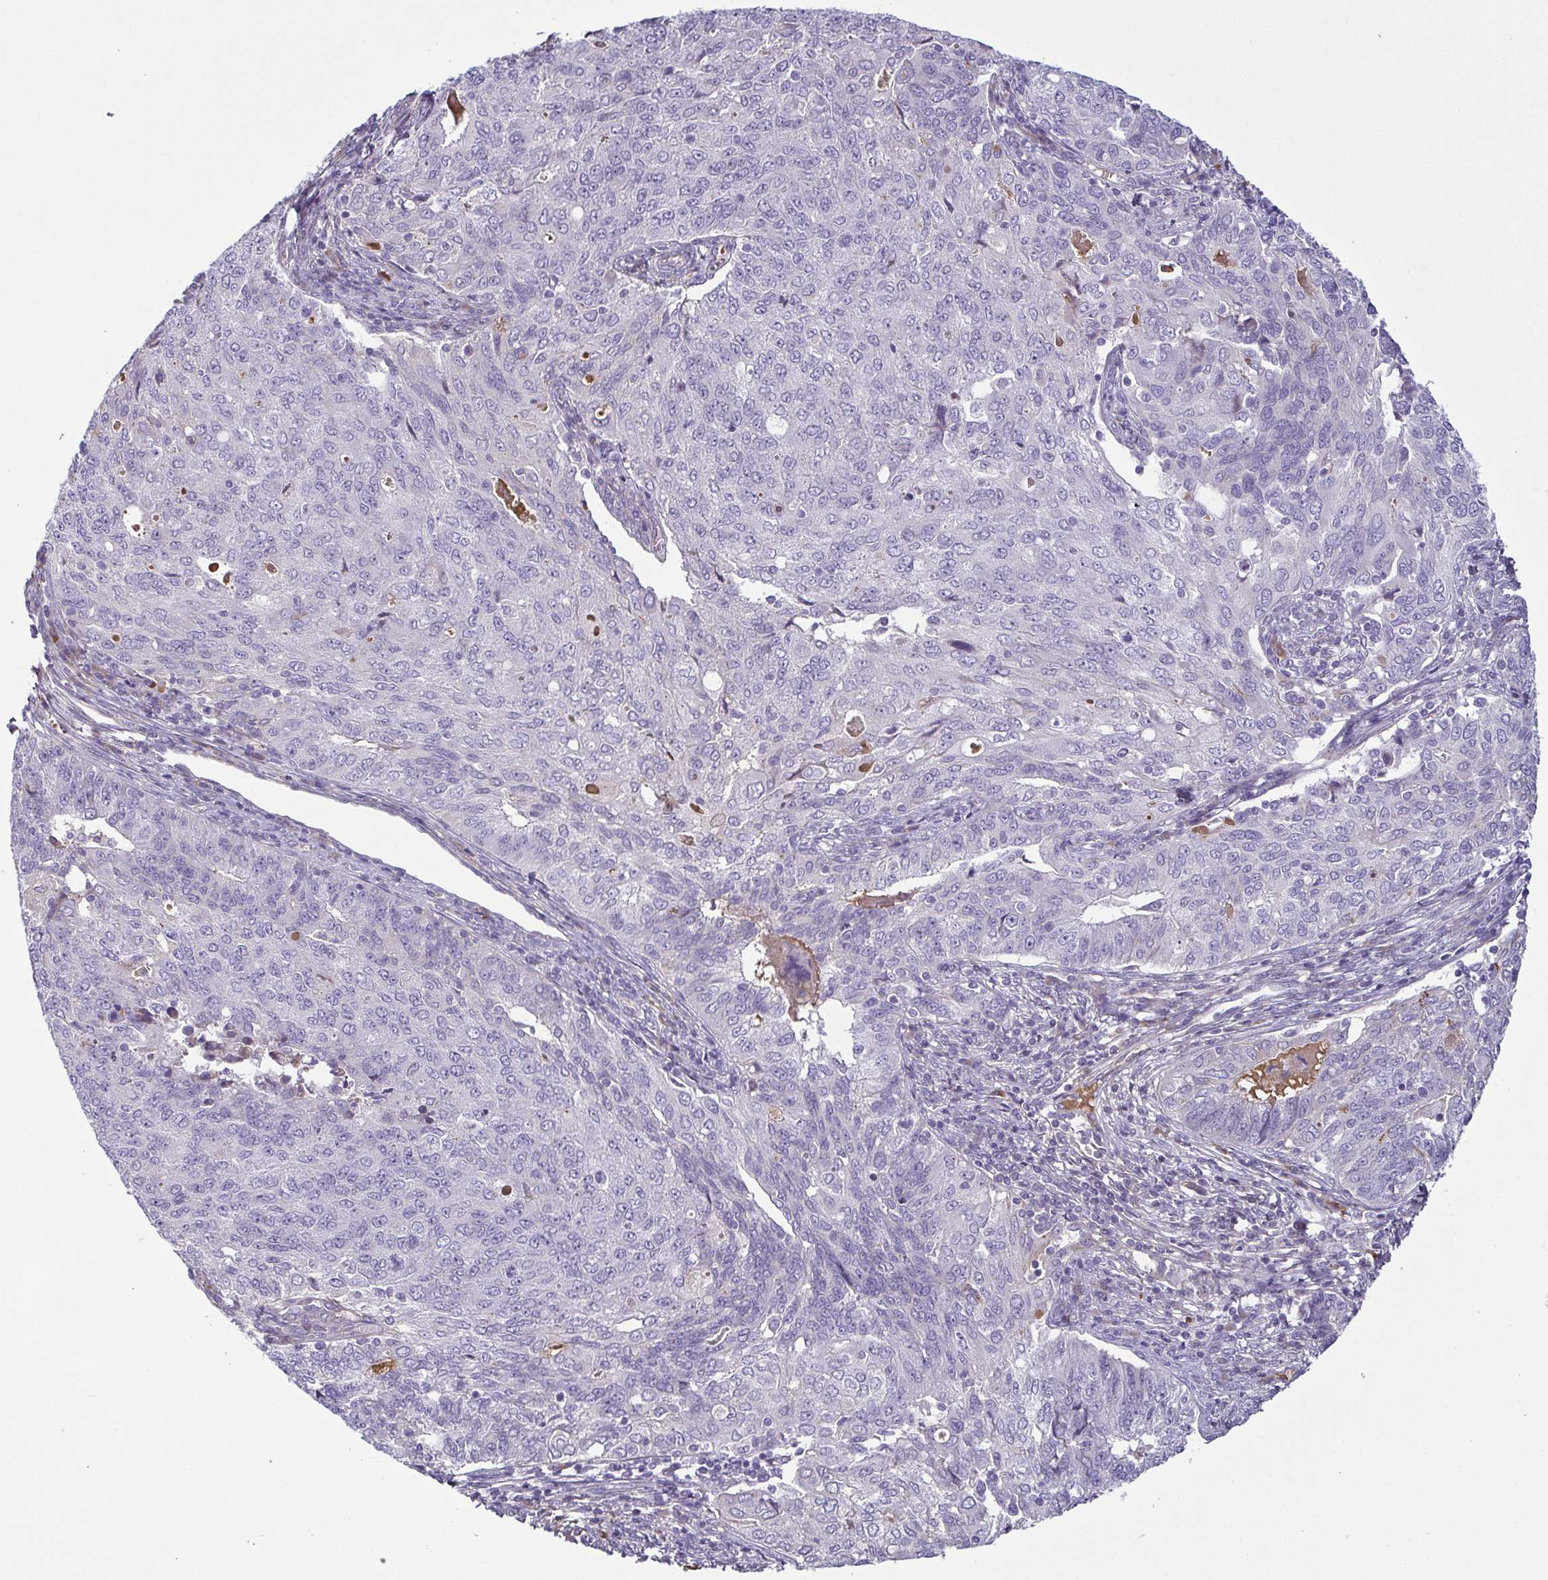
{"staining": {"intensity": "negative", "quantity": "none", "location": "none"}, "tissue": "endometrial cancer", "cell_type": "Tumor cells", "image_type": "cancer", "snomed": [{"axis": "morphology", "description": "Adenocarcinoma, NOS"}, {"axis": "topography", "description": "Endometrium"}], "caption": "Immunohistochemistry (IHC) of human endometrial cancer (adenocarcinoma) shows no staining in tumor cells.", "gene": "ECM1", "patient": {"sex": "female", "age": 43}}